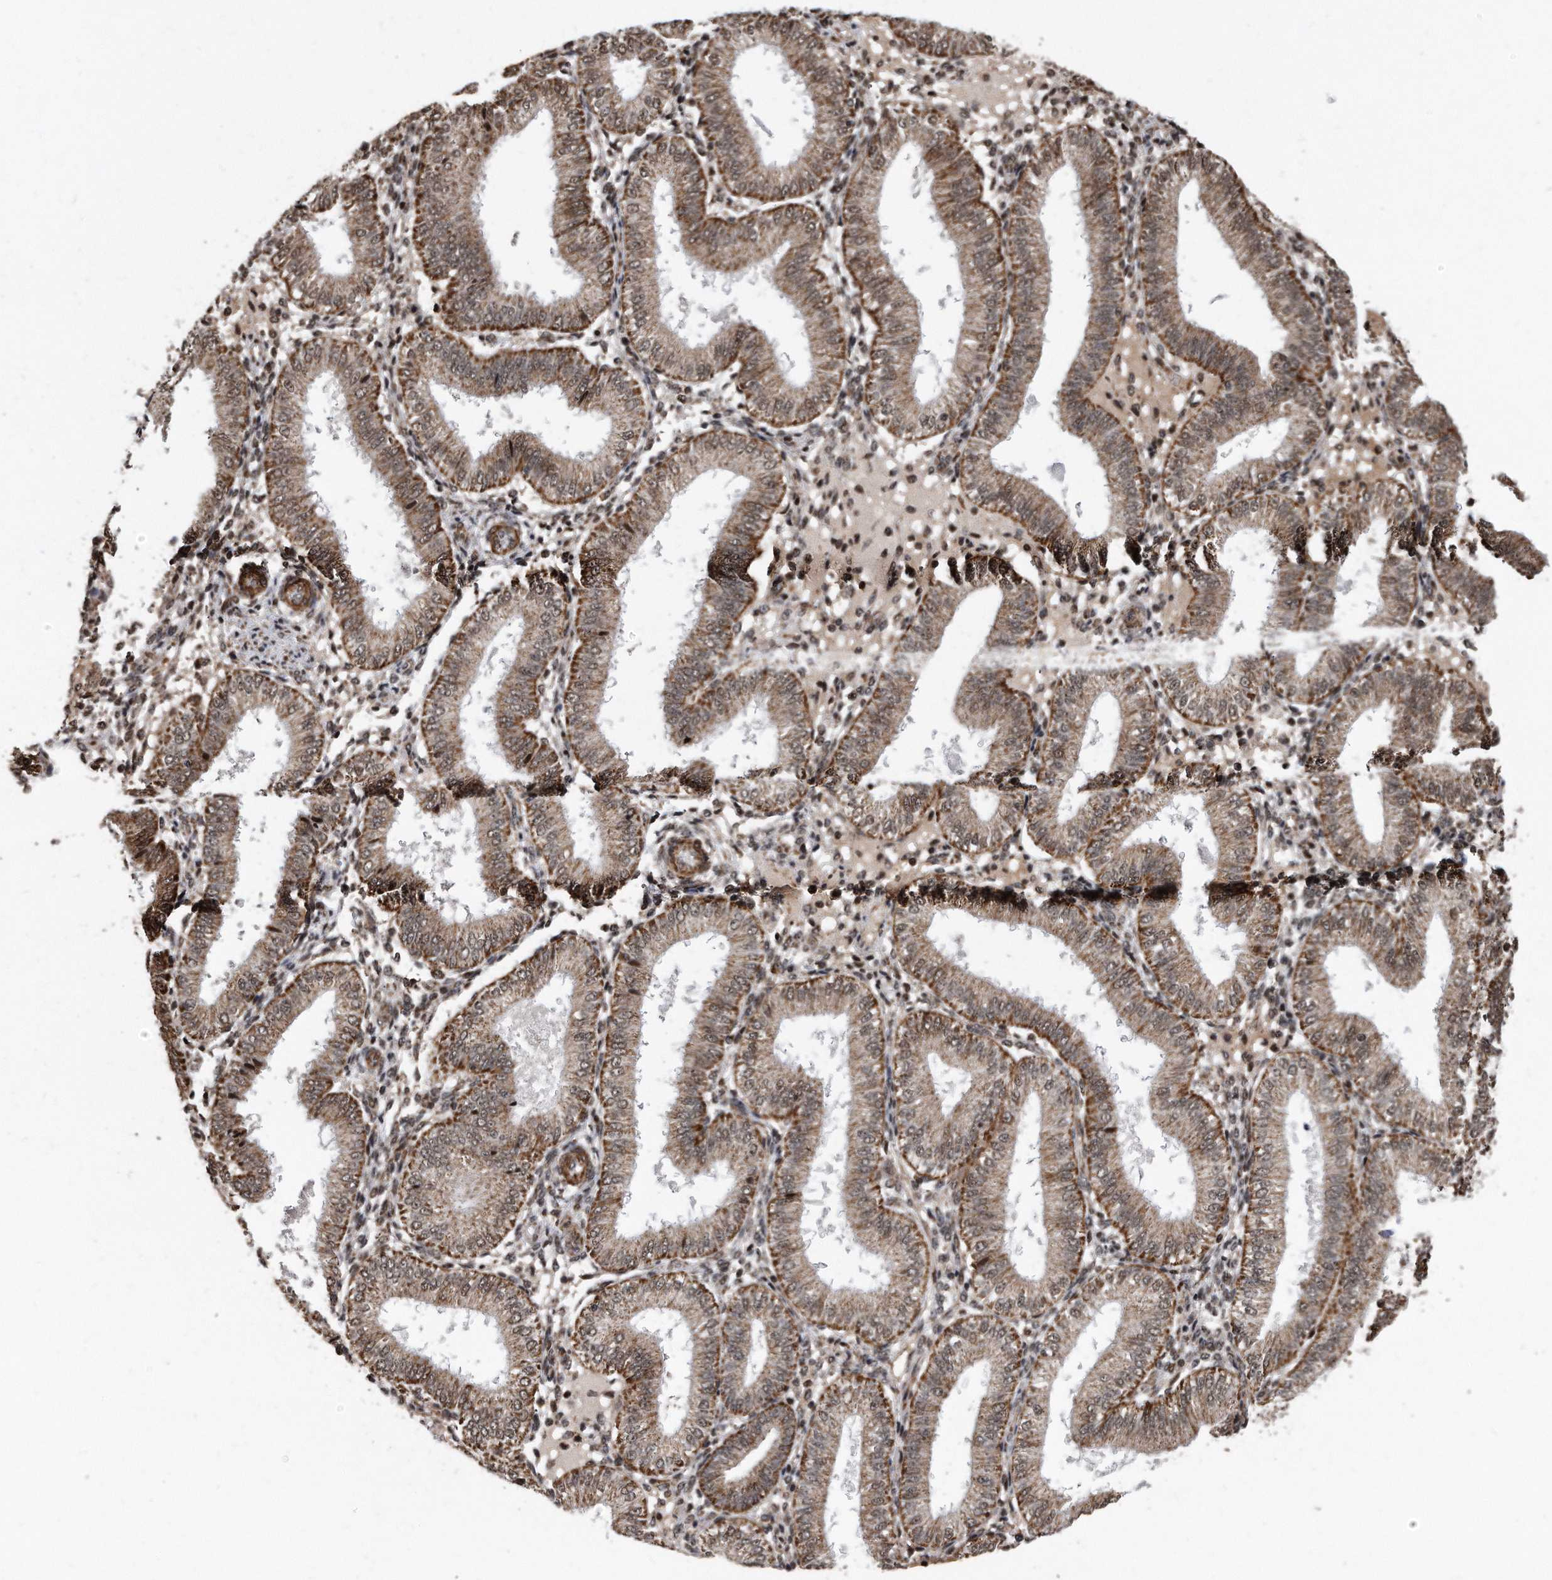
{"staining": {"intensity": "moderate", "quantity": "25%-75%", "location": "cytoplasmic/membranous,nuclear"}, "tissue": "endometrium", "cell_type": "Cells in endometrial stroma", "image_type": "normal", "snomed": [{"axis": "morphology", "description": "Normal tissue, NOS"}, {"axis": "topography", "description": "Endometrium"}], "caption": "Protein analysis of unremarkable endometrium demonstrates moderate cytoplasmic/membranous,nuclear staining in approximately 25%-75% of cells in endometrial stroma.", "gene": "DUSP22", "patient": {"sex": "female", "age": 39}}